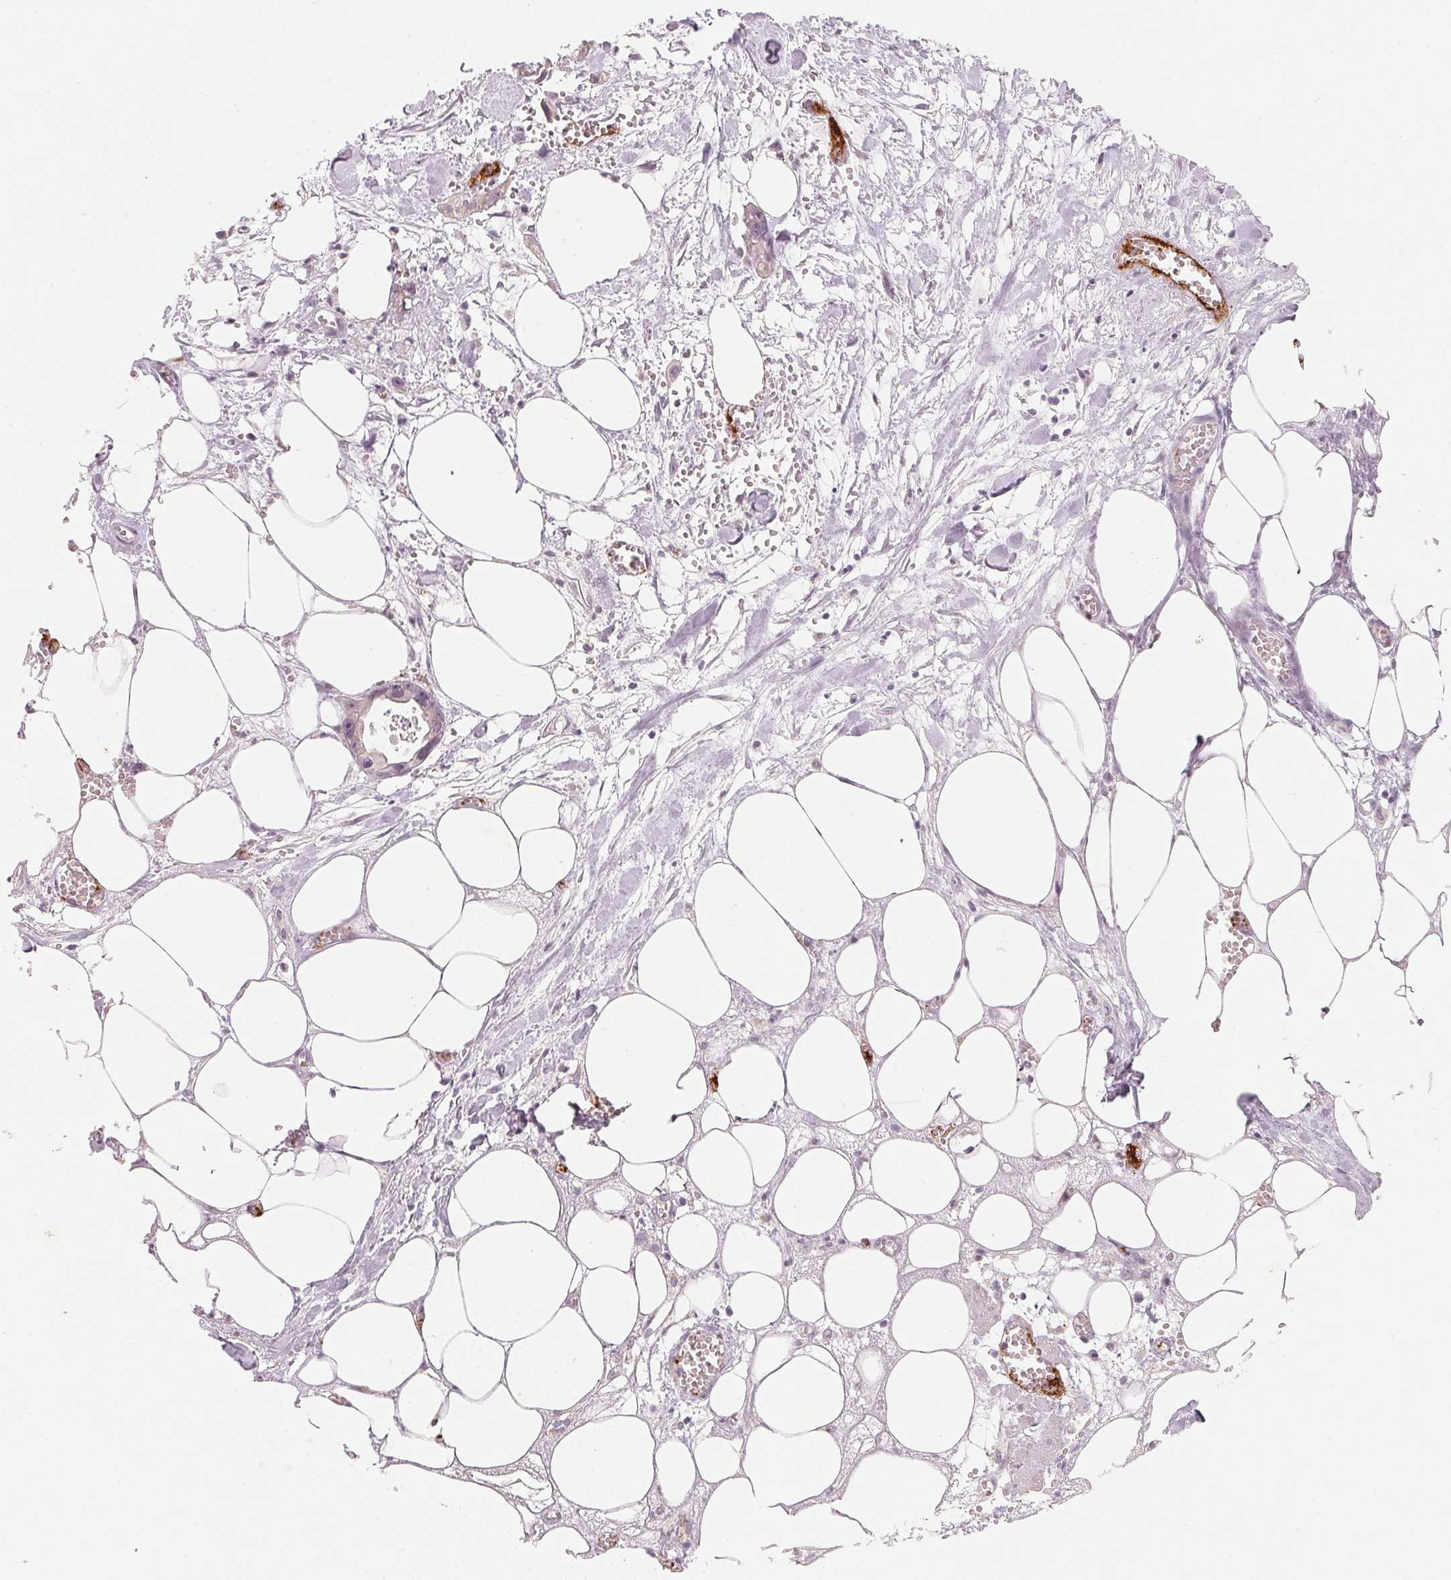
{"staining": {"intensity": "negative", "quantity": "none", "location": "none"}, "tissue": "pancreatic cancer", "cell_type": "Tumor cells", "image_type": "cancer", "snomed": [{"axis": "morphology", "description": "Adenocarcinoma, NOS"}, {"axis": "topography", "description": "Pancreas"}], "caption": "High power microscopy photomicrograph of an immunohistochemistry (IHC) histopathology image of pancreatic cancer, revealing no significant positivity in tumor cells.", "gene": "ARHGAP22", "patient": {"sex": "female", "age": 73}}